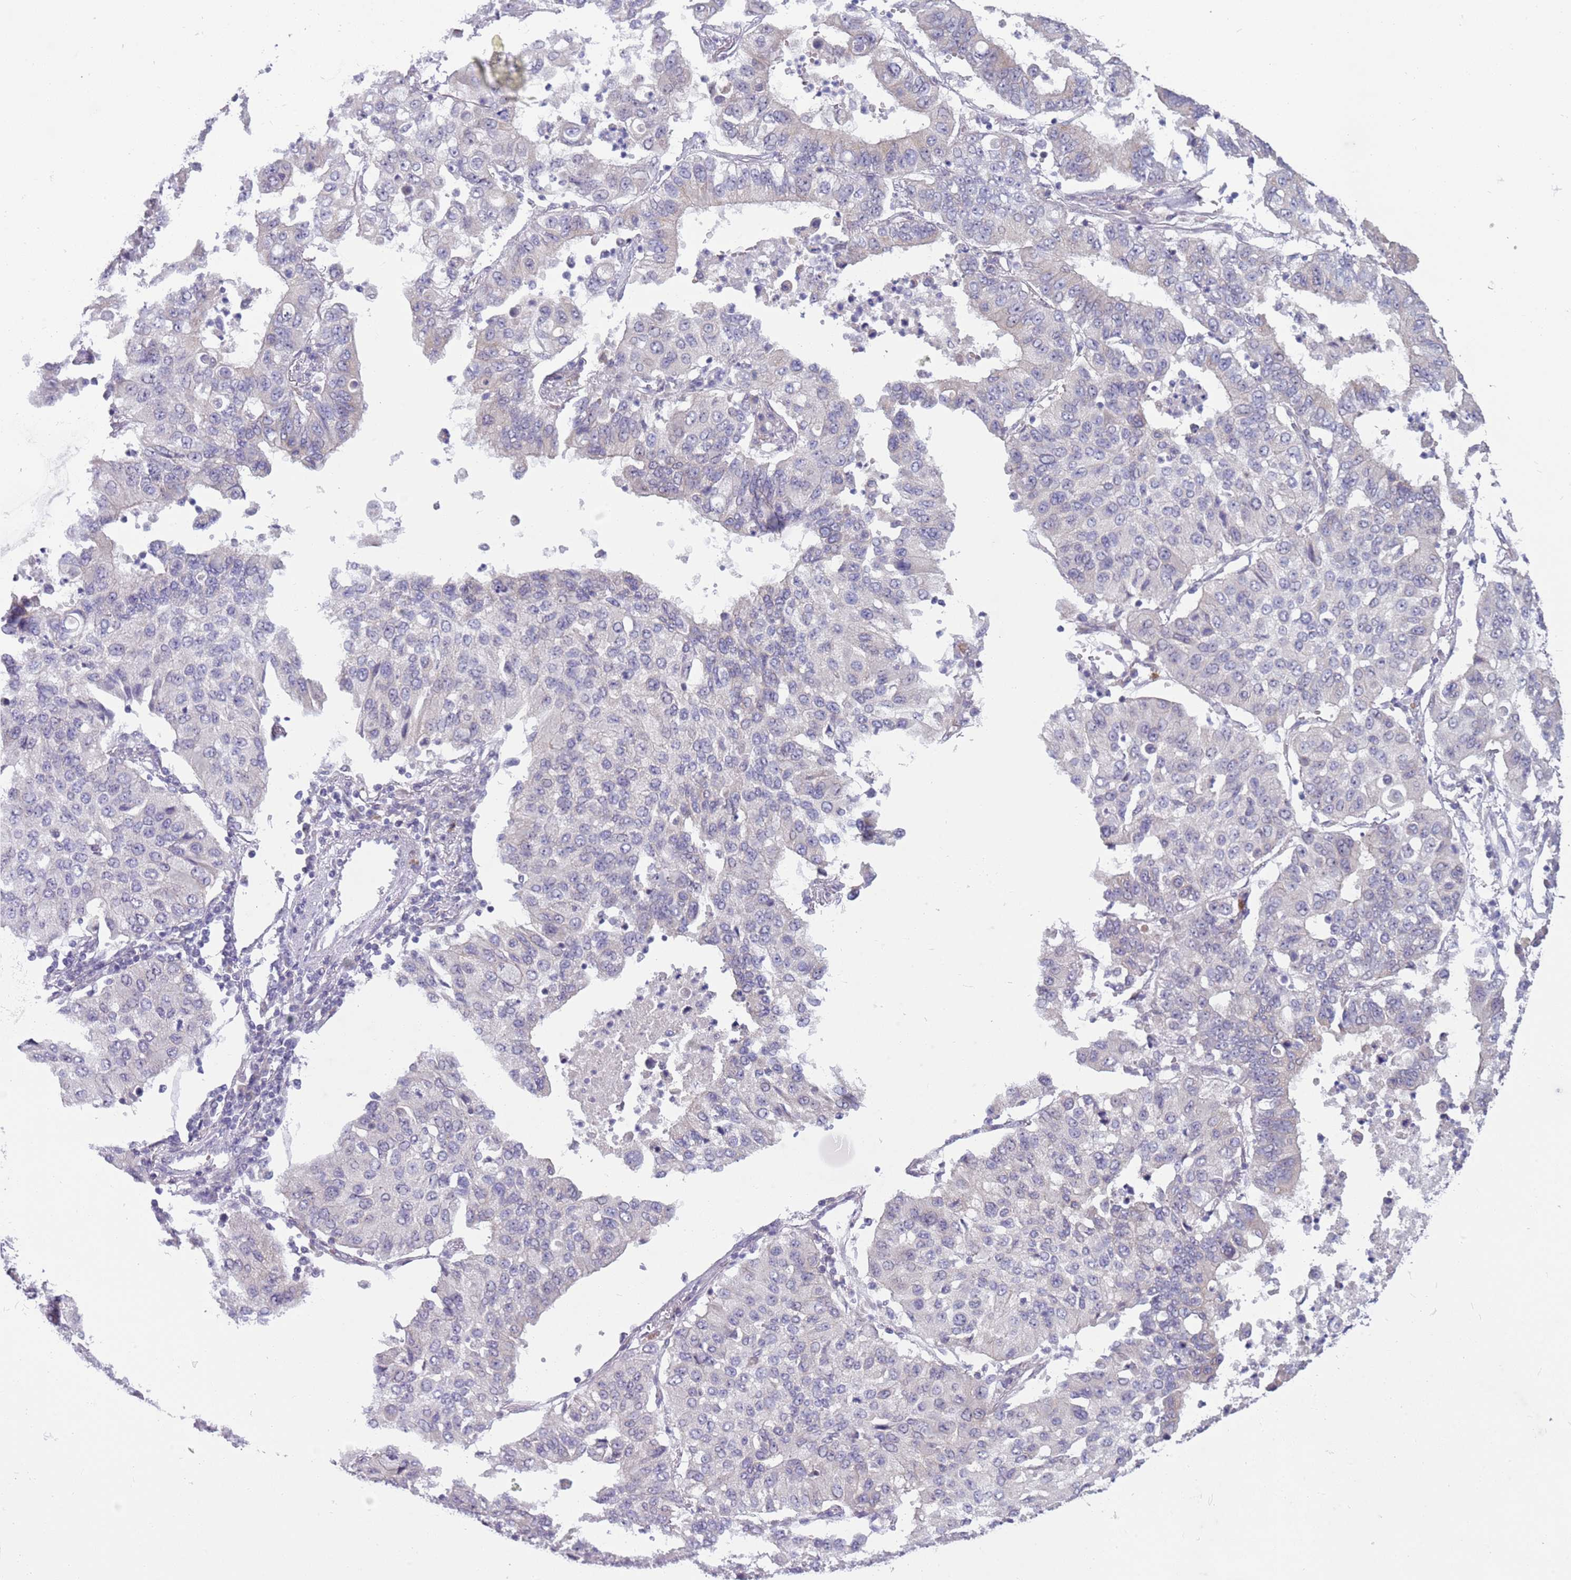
{"staining": {"intensity": "negative", "quantity": "none", "location": "none"}, "tissue": "lung cancer", "cell_type": "Tumor cells", "image_type": "cancer", "snomed": [{"axis": "morphology", "description": "Squamous cell carcinoma, NOS"}, {"axis": "topography", "description": "Lung"}], "caption": "Immunohistochemical staining of squamous cell carcinoma (lung) demonstrates no significant staining in tumor cells.", "gene": "TM2D1", "patient": {"sex": "male", "age": 74}}